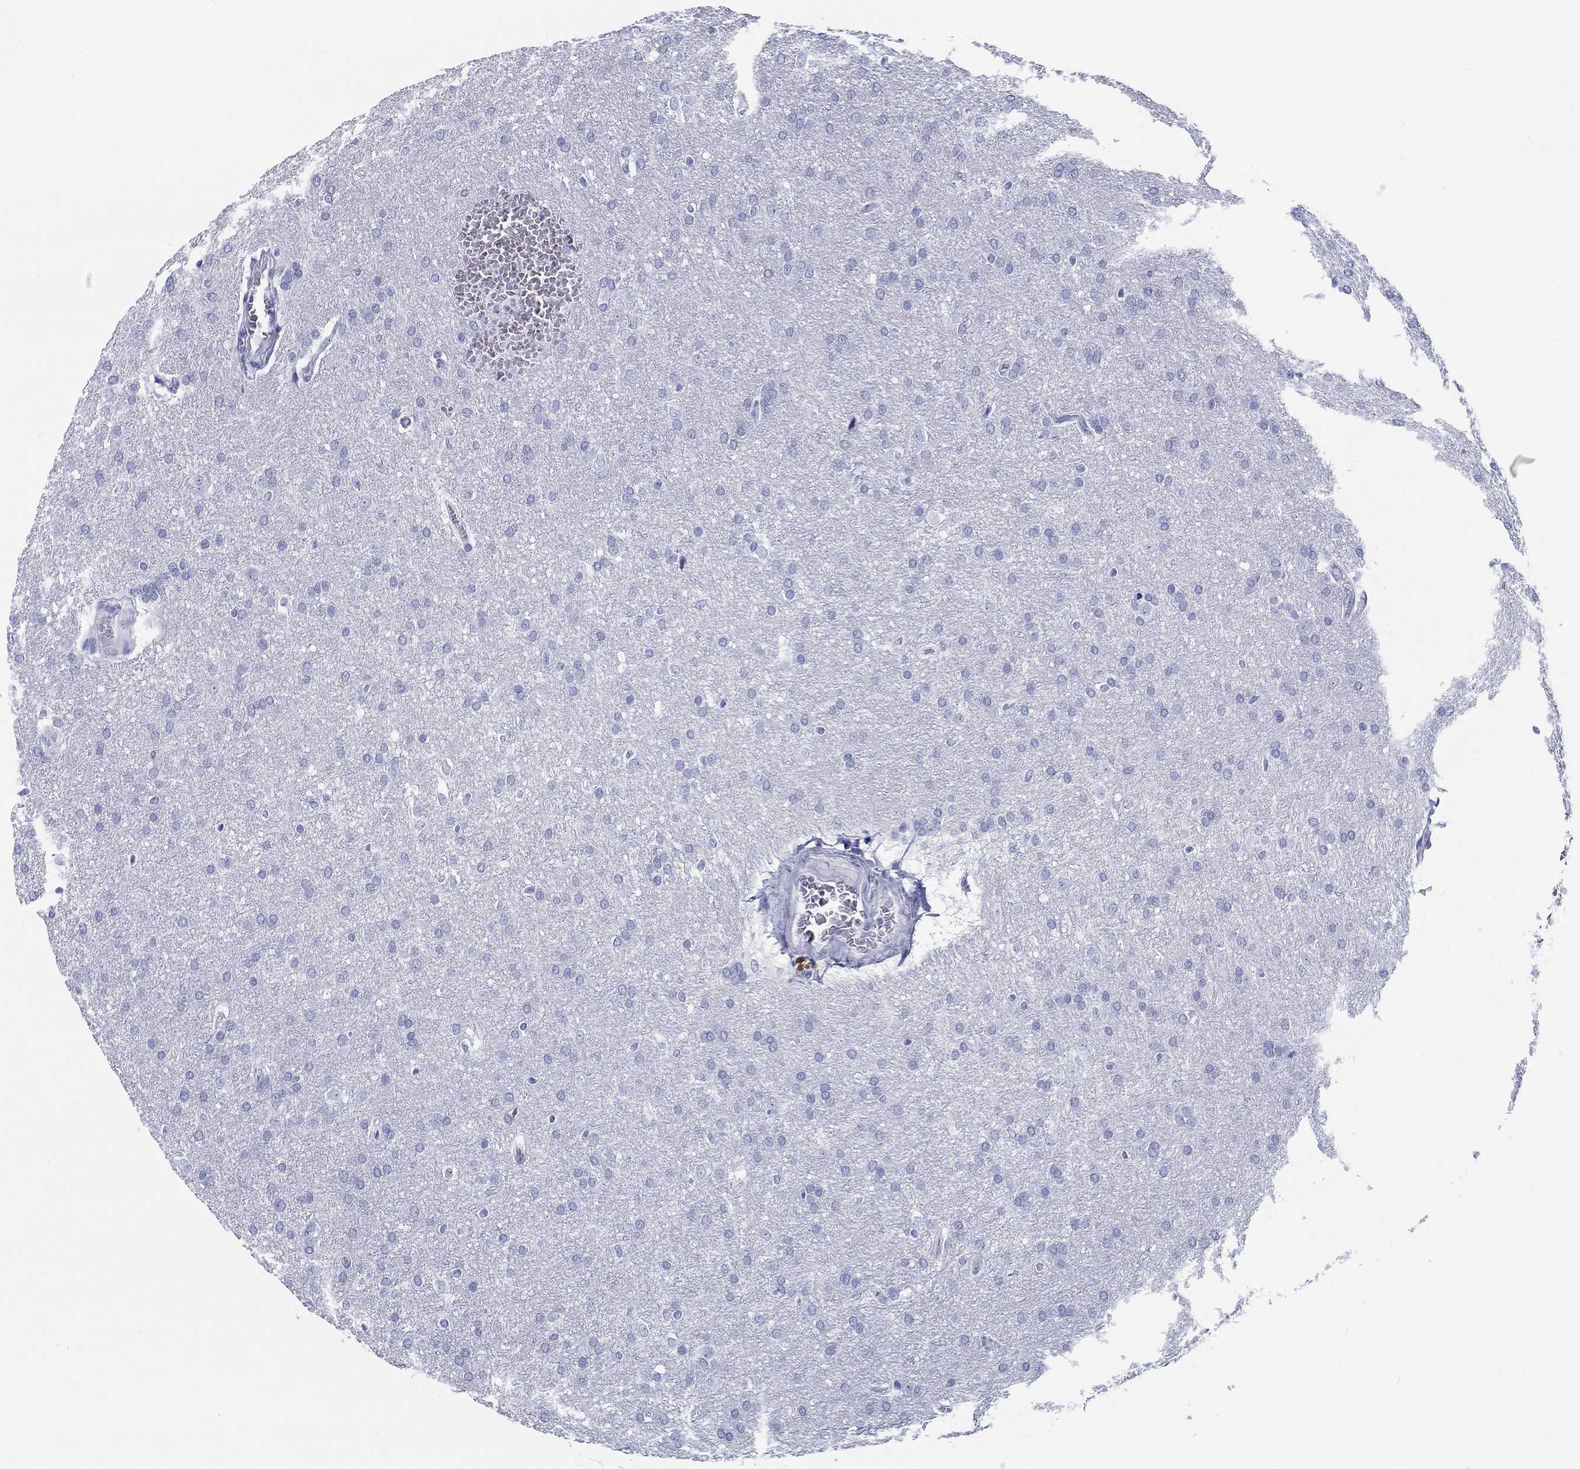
{"staining": {"intensity": "negative", "quantity": "none", "location": "none"}, "tissue": "glioma", "cell_type": "Tumor cells", "image_type": "cancer", "snomed": [{"axis": "morphology", "description": "Glioma, malignant, Low grade"}, {"axis": "topography", "description": "Brain"}], "caption": "IHC of human glioma demonstrates no staining in tumor cells.", "gene": "H1-1", "patient": {"sex": "female", "age": 32}}